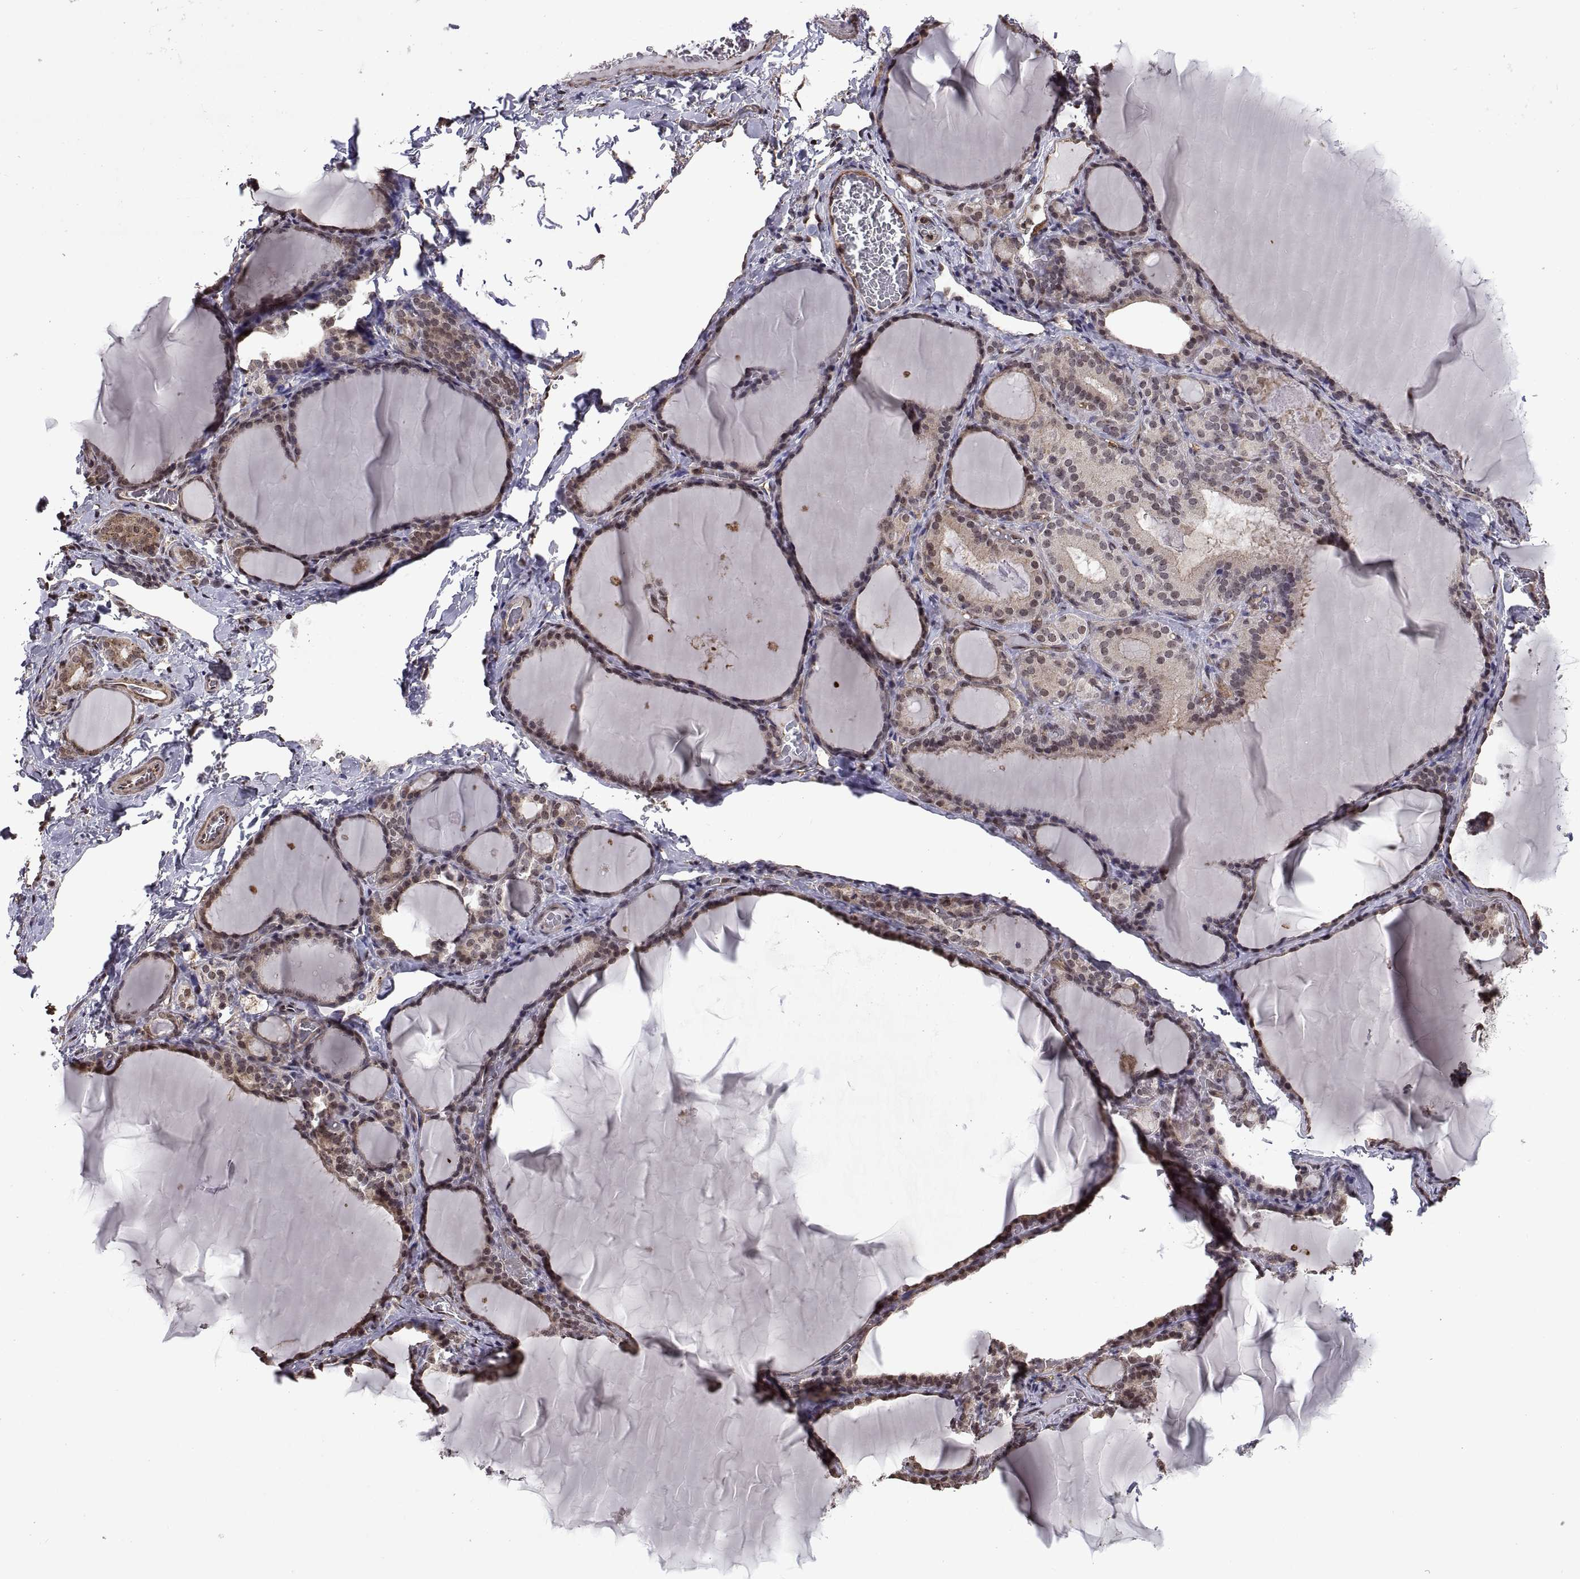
{"staining": {"intensity": "moderate", "quantity": ">75%", "location": "nuclear"}, "tissue": "thyroid gland", "cell_type": "Glandular cells", "image_type": "normal", "snomed": [{"axis": "morphology", "description": "Normal tissue, NOS"}, {"axis": "morphology", "description": "Hyperplasia, NOS"}, {"axis": "topography", "description": "Thyroid gland"}], "caption": "Moderate nuclear positivity for a protein is identified in approximately >75% of glandular cells of unremarkable thyroid gland using IHC.", "gene": "ARRB1", "patient": {"sex": "female", "age": 27}}